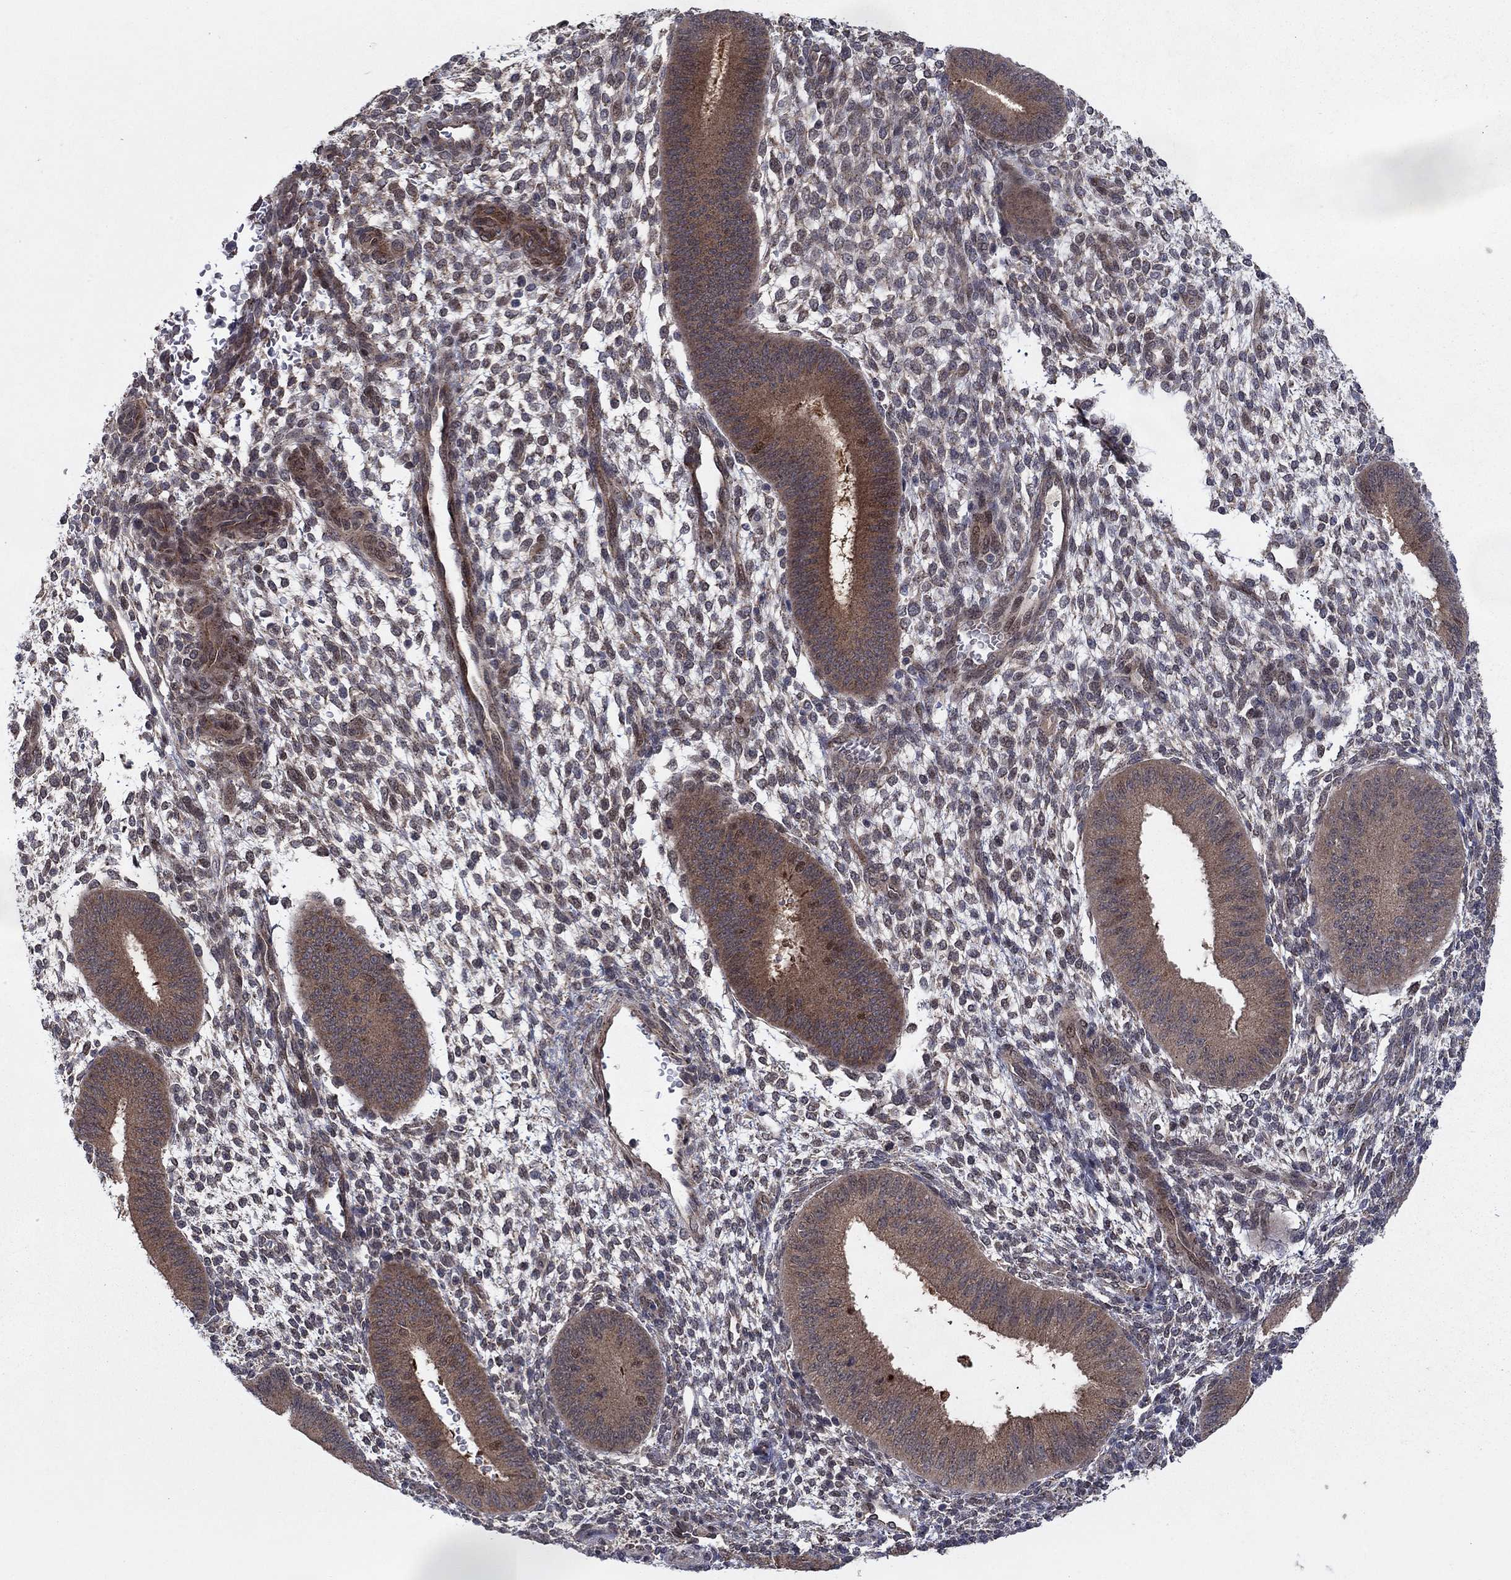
{"staining": {"intensity": "moderate", "quantity": "<25%", "location": "cytoplasmic/membranous"}, "tissue": "endometrium", "cell_type": "Cells in endometrial stroma", "image_type": "normal", "snomed": [{"axis": "morphology", "description": "Normal tissue, NOS"}, {"axis": "topography", "description": "Endometrium"}], "caption": "Moderate cytoplasmic/membranous positivity is seen in about <25% of cells in endometrial stroma in unremarkable endometrium.", "gene": "SH3RF1", "patient": {"sex": "female", "age": 39}}